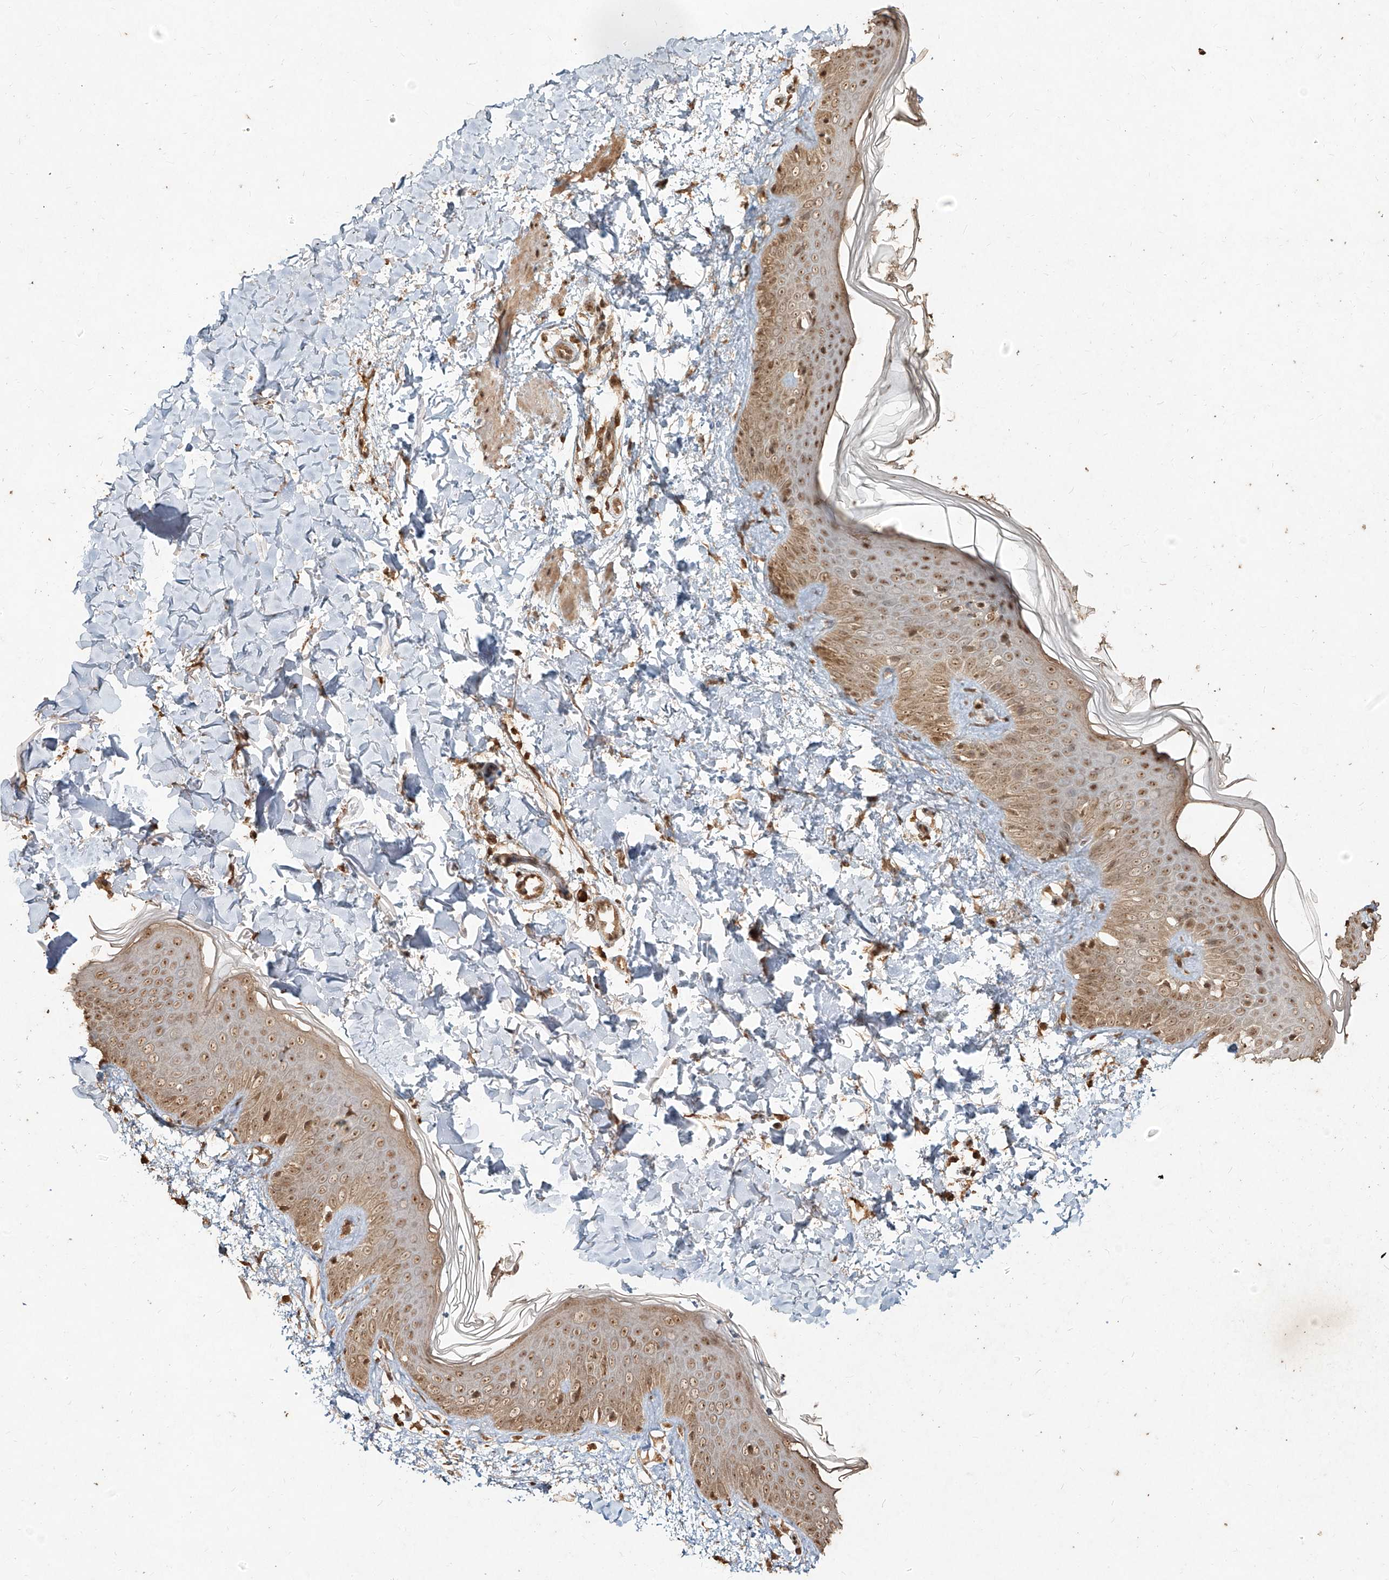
{"staining": {"intensity": "moderate", "quantity": ">75%", "location": "cytoplasmic/membranous,nuclear"}, "tissue": "skin", "cell_type": "Fibroblasts", "image_type": "normal", "snomed": [{"axis": "morphology", "description": "Normal tissue, NOS"}, {"axis": "topography", "description": "Skin"}], "caption": "Fibroblasts reveal medium levels of moderate cytoplasmic/membranous,nuclear expression in about >75% of cells in normal skin.", "gene": "UBE2K", "patient": {"sex": "male", "age": 37}}